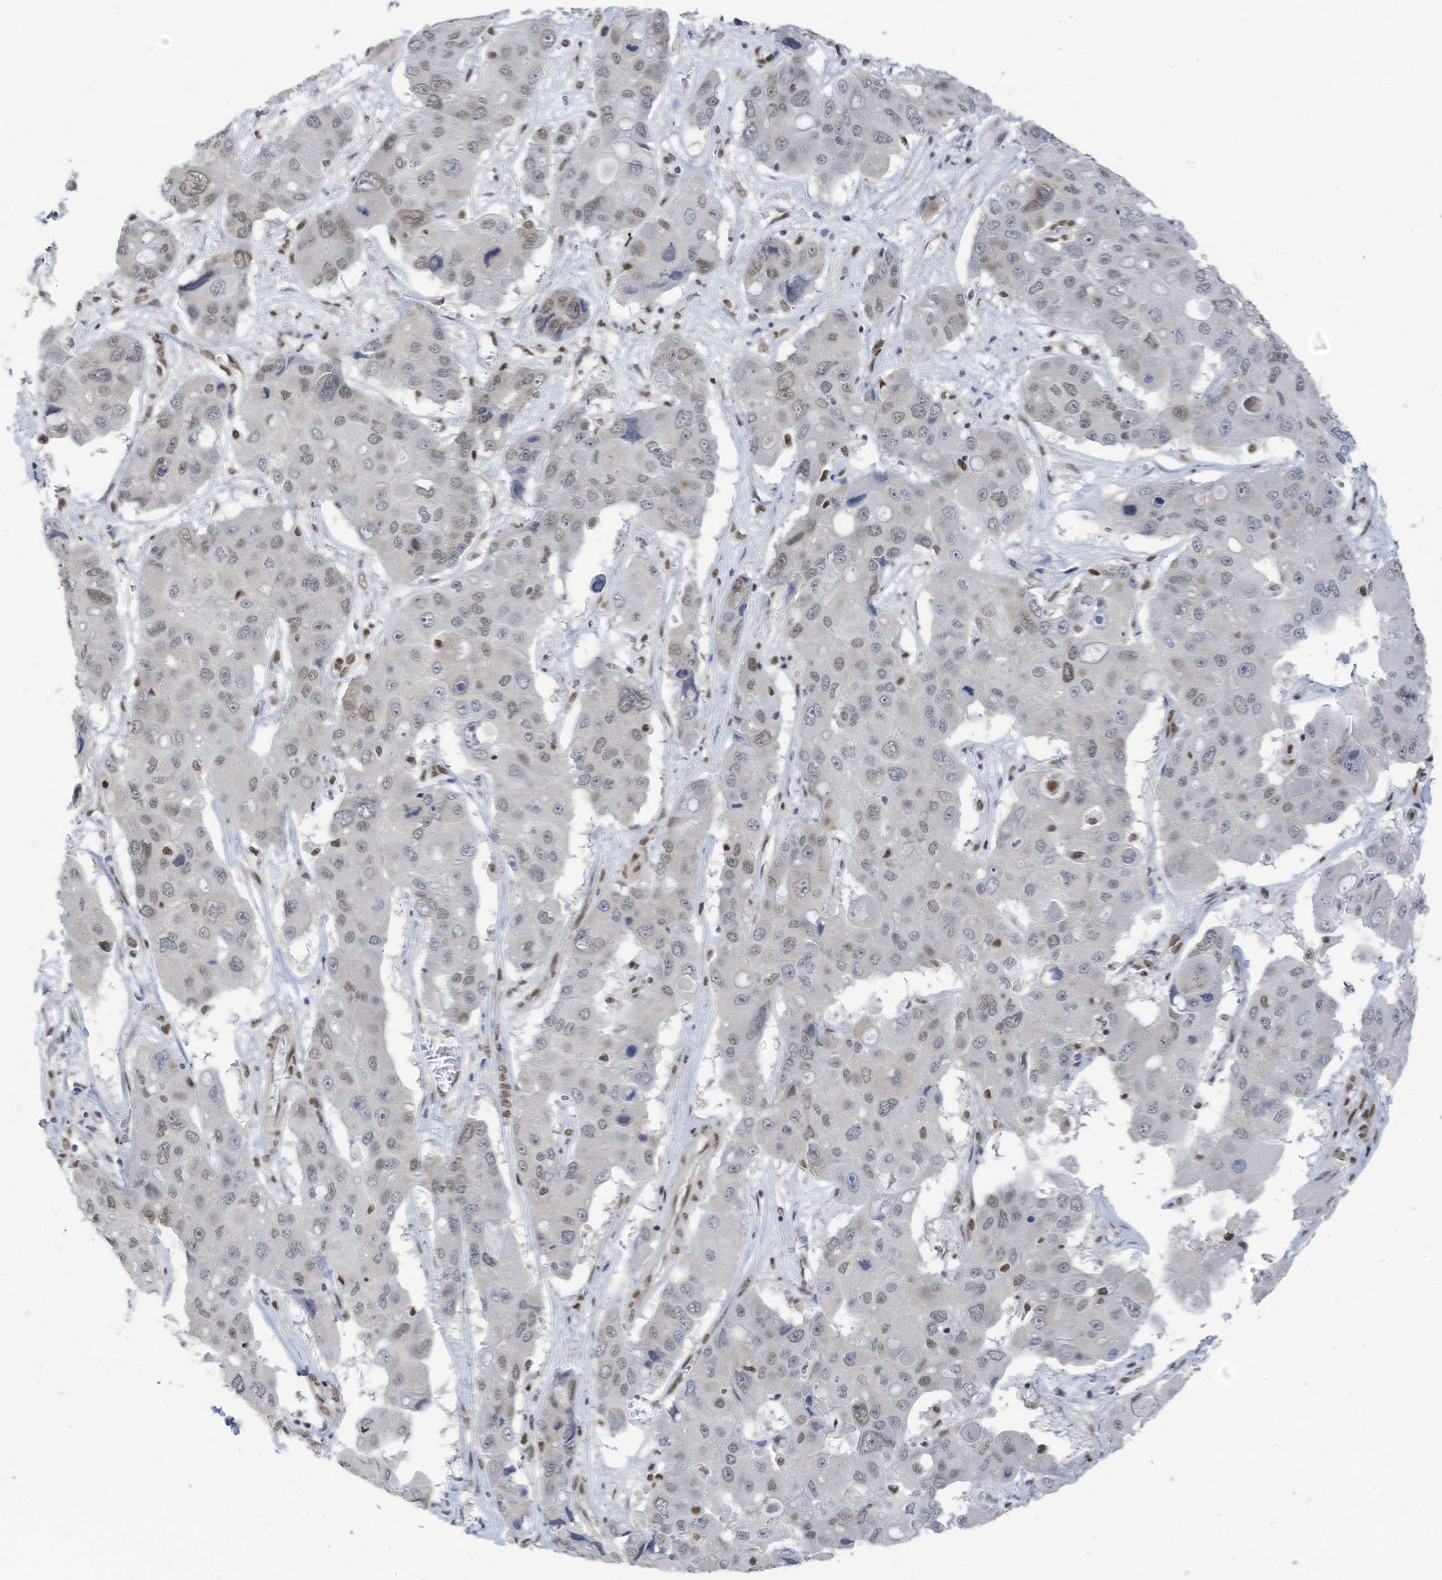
{"staining": {"intensity": "weak", "quantity": "25%-75%", "location": "nuclear"}, "tissue": "liver cancer", "cell_type": "Tumor cells", "image_type": "cancer", "snomed": [{"axis": "morphology", "description": "Cholangiocarcinoma"}, {"axis": "topography", "description": "Liver"}], "caption": "Immunohistochemical staining of human liver cancer (cholangiocarcinoma) demonstrates weak nuclear protein positivity in about 25%-75% of tumor cells.", "gene": "KHSRP", "patient": {"sex": "male", "age": 67}}